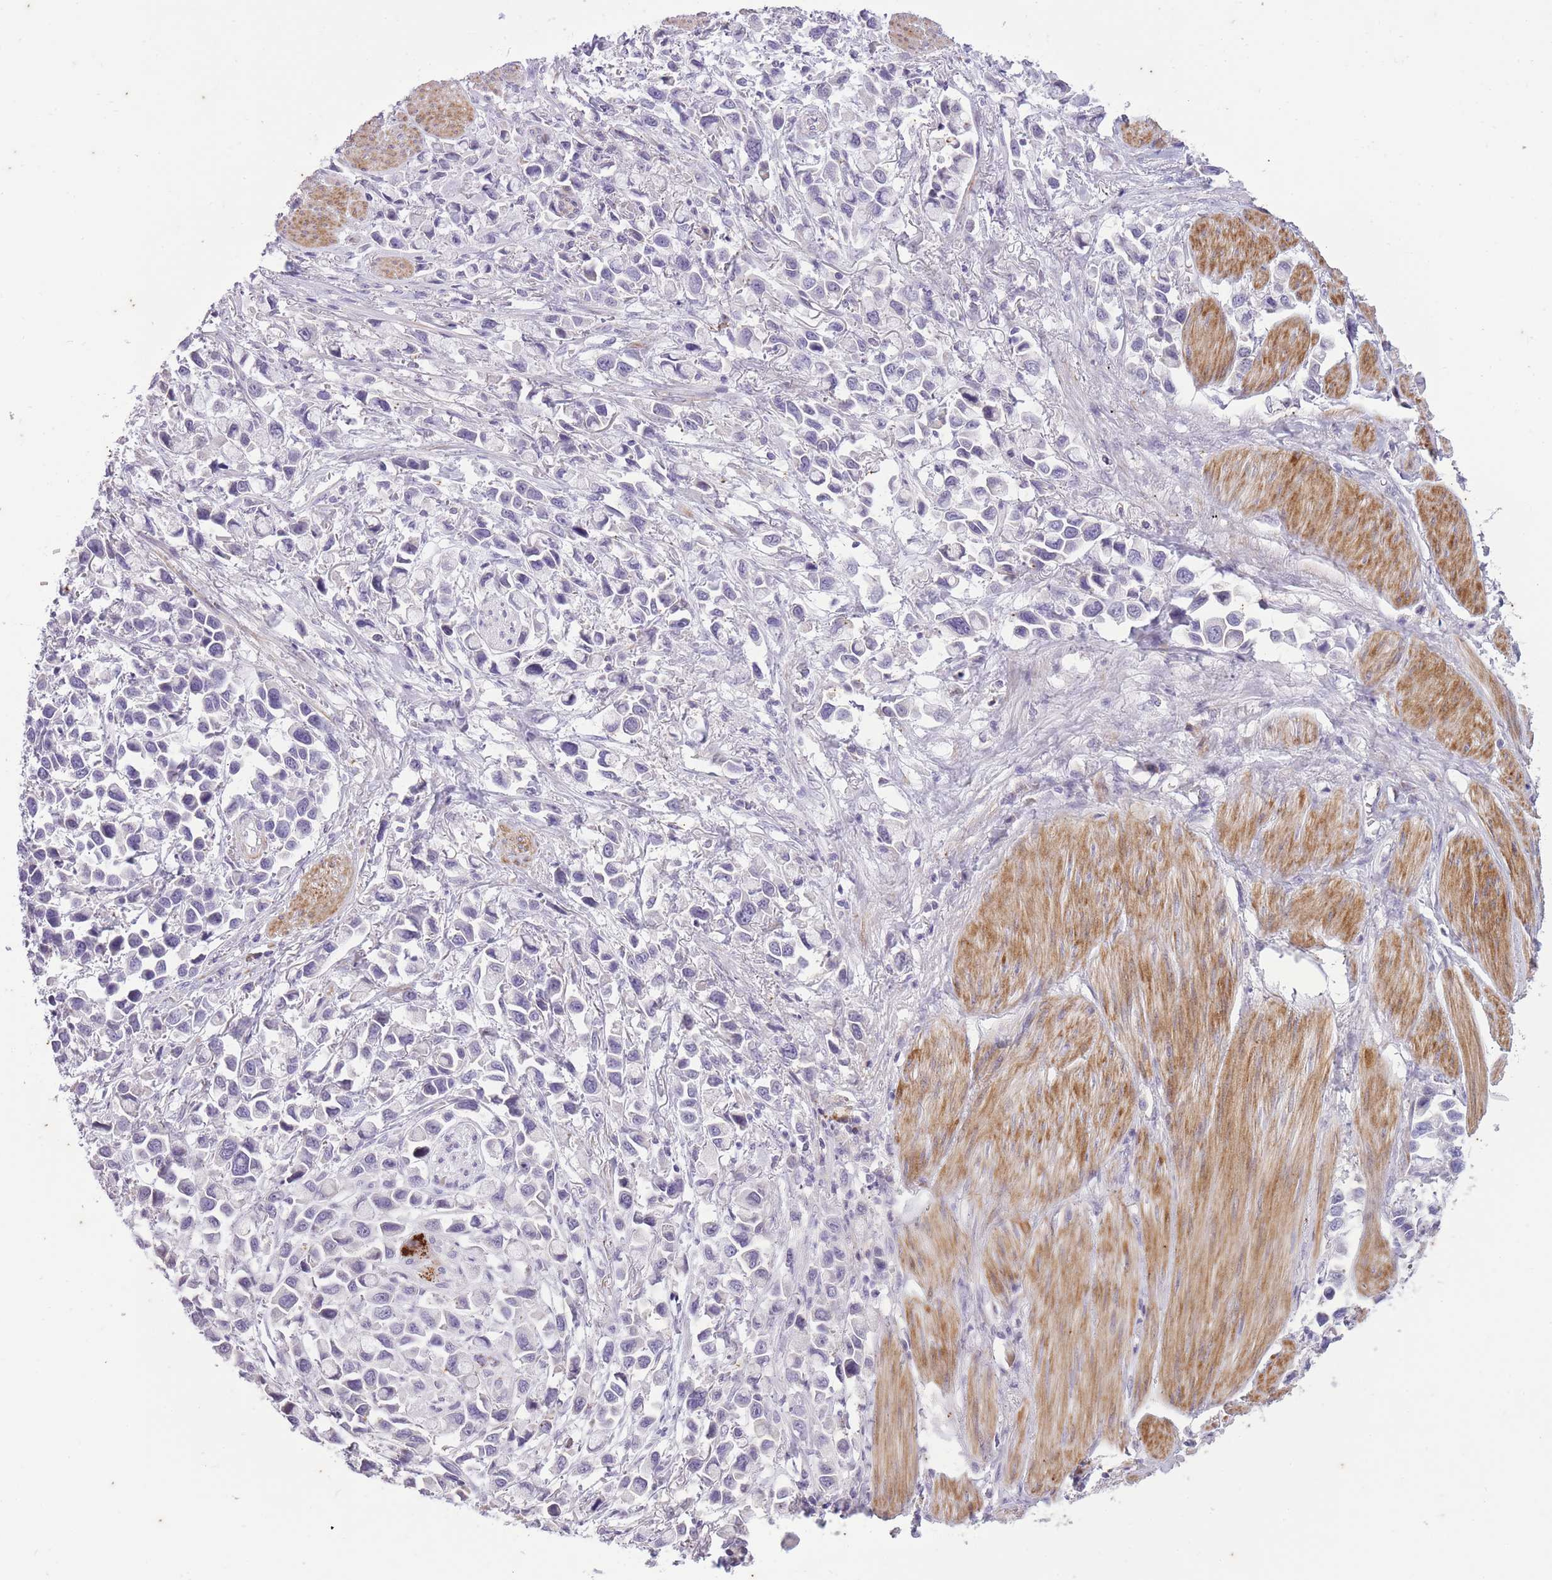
{"staining": {"intensity": "negative", "quantity": "none", "location": "none"}, "tissue": "stomach cancer", "cell_type": "Tumor cells", "image_type": "cancer", "snomed": [{"axis": "morphology", "description": "Adenocarcinoma, NOS"}, {"axis": "topography", "description": "Stomach"}], "caption": "An immunohistochemistry (IHC) image of stomach cancer (adenocarcinoma) is shown. There is no staining in tumor cells of stomach cancer (adenocarcinoma). The staining was performed using DAB to visualize the protein expression in brown, while the nuclei were stained in blue with hematoxylin (Magnification: 20x).", "gene": "CNTNAP3", "patient": {"sex": "female", "age": 81}}